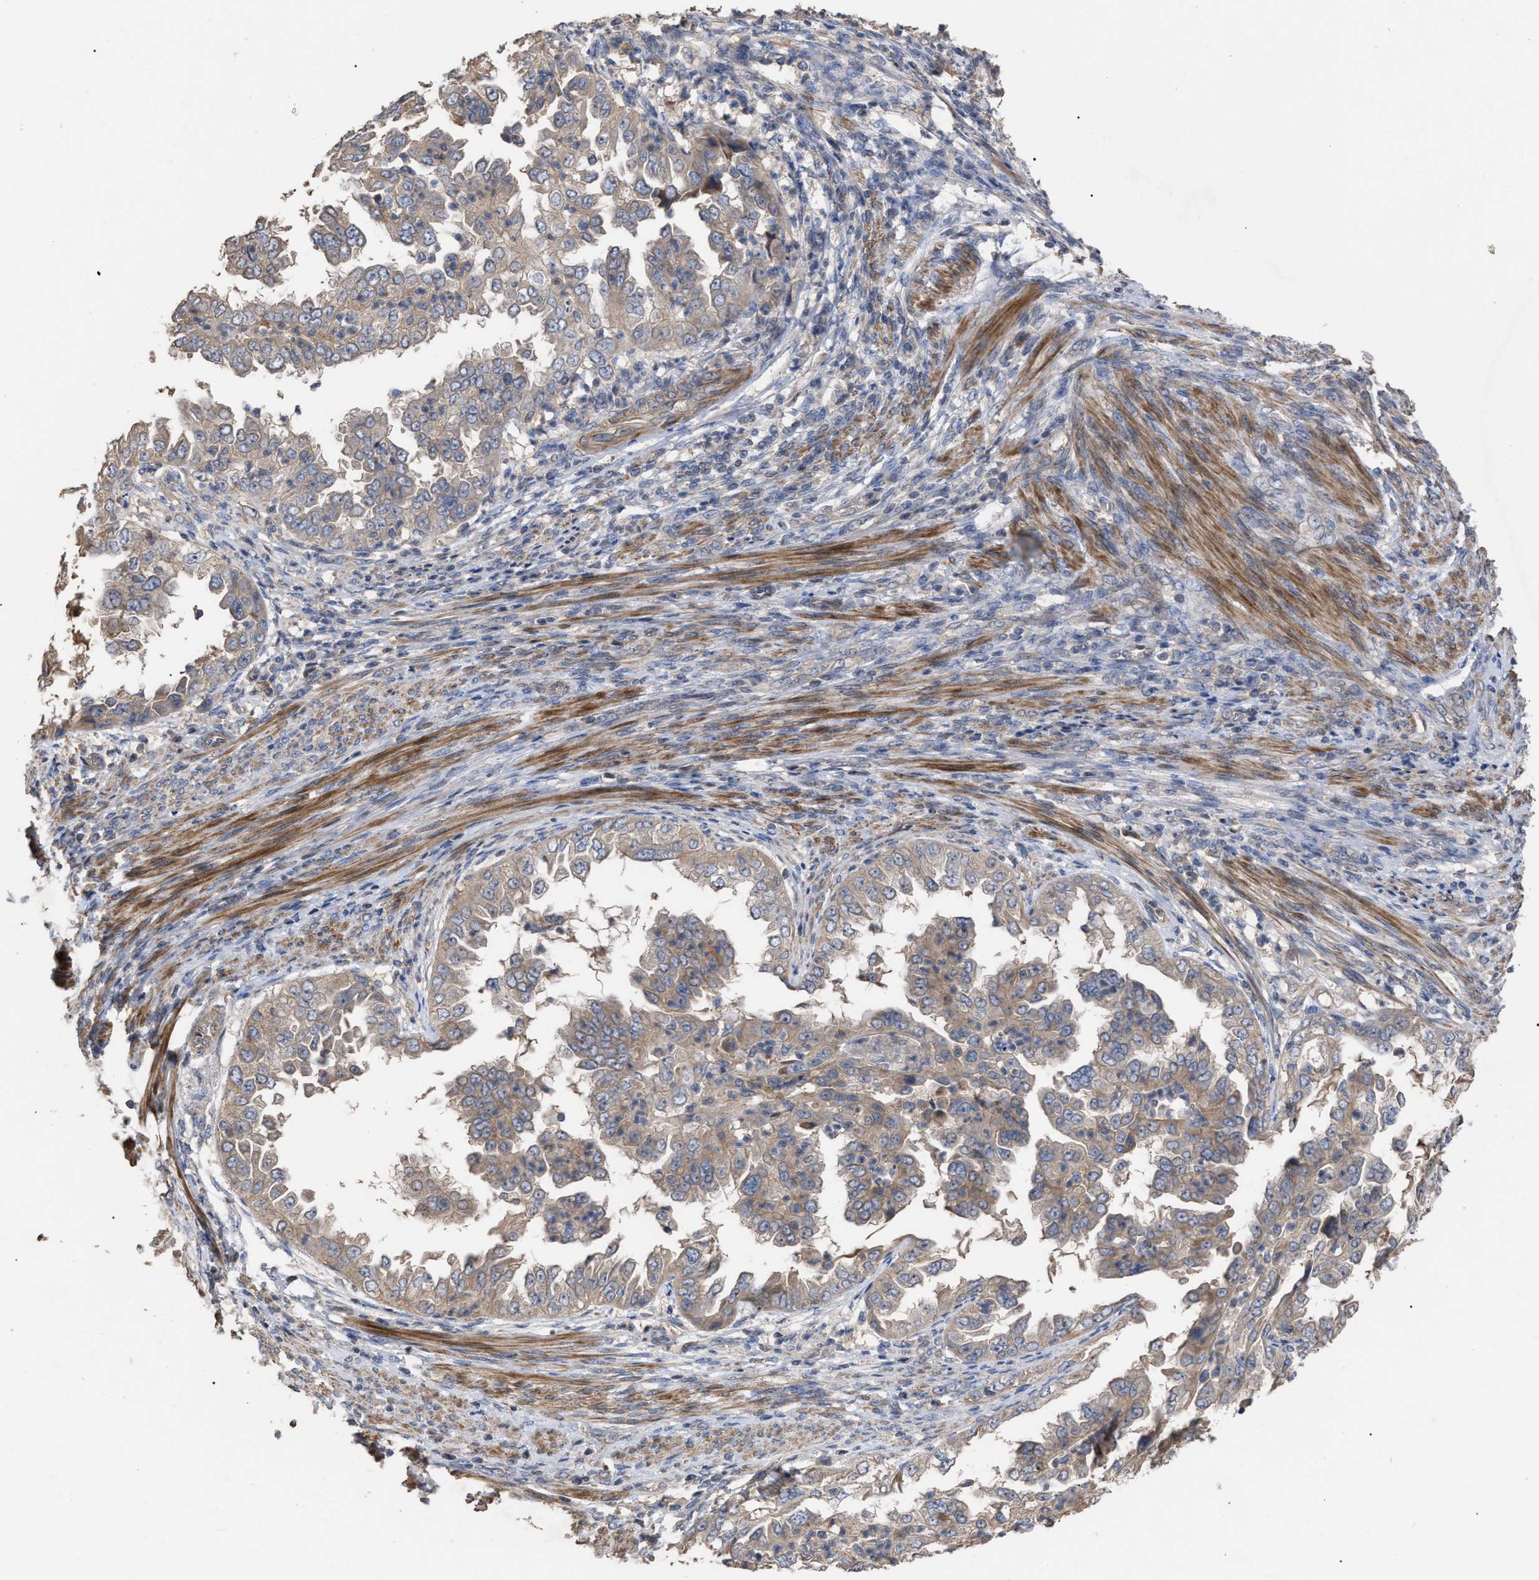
{"staining": {"intensity": "weak", "quantity": "<25%", "location": "cytoplasmic/membranous"}, "tissue": "endometrial cancer", "cell_type": "Tumor cells", "image_type": "cancer", "snomed": [{"axis": "morphology", "description": "Adenocarcinoma, NOS"}, {"axis": "topography", "description": "Endometrium"}], "caption": "Immunohistochemistry (IHC) histopathology image of neoplastic tissue: human endometrial cancer (adenocarcinoma) stained with DAB (3,3'-diaminobenzidine) shows no significant protein staining in tumor cells.", "gene": "BTN2A1", "patient": {"sex": "female", "age": 85}}